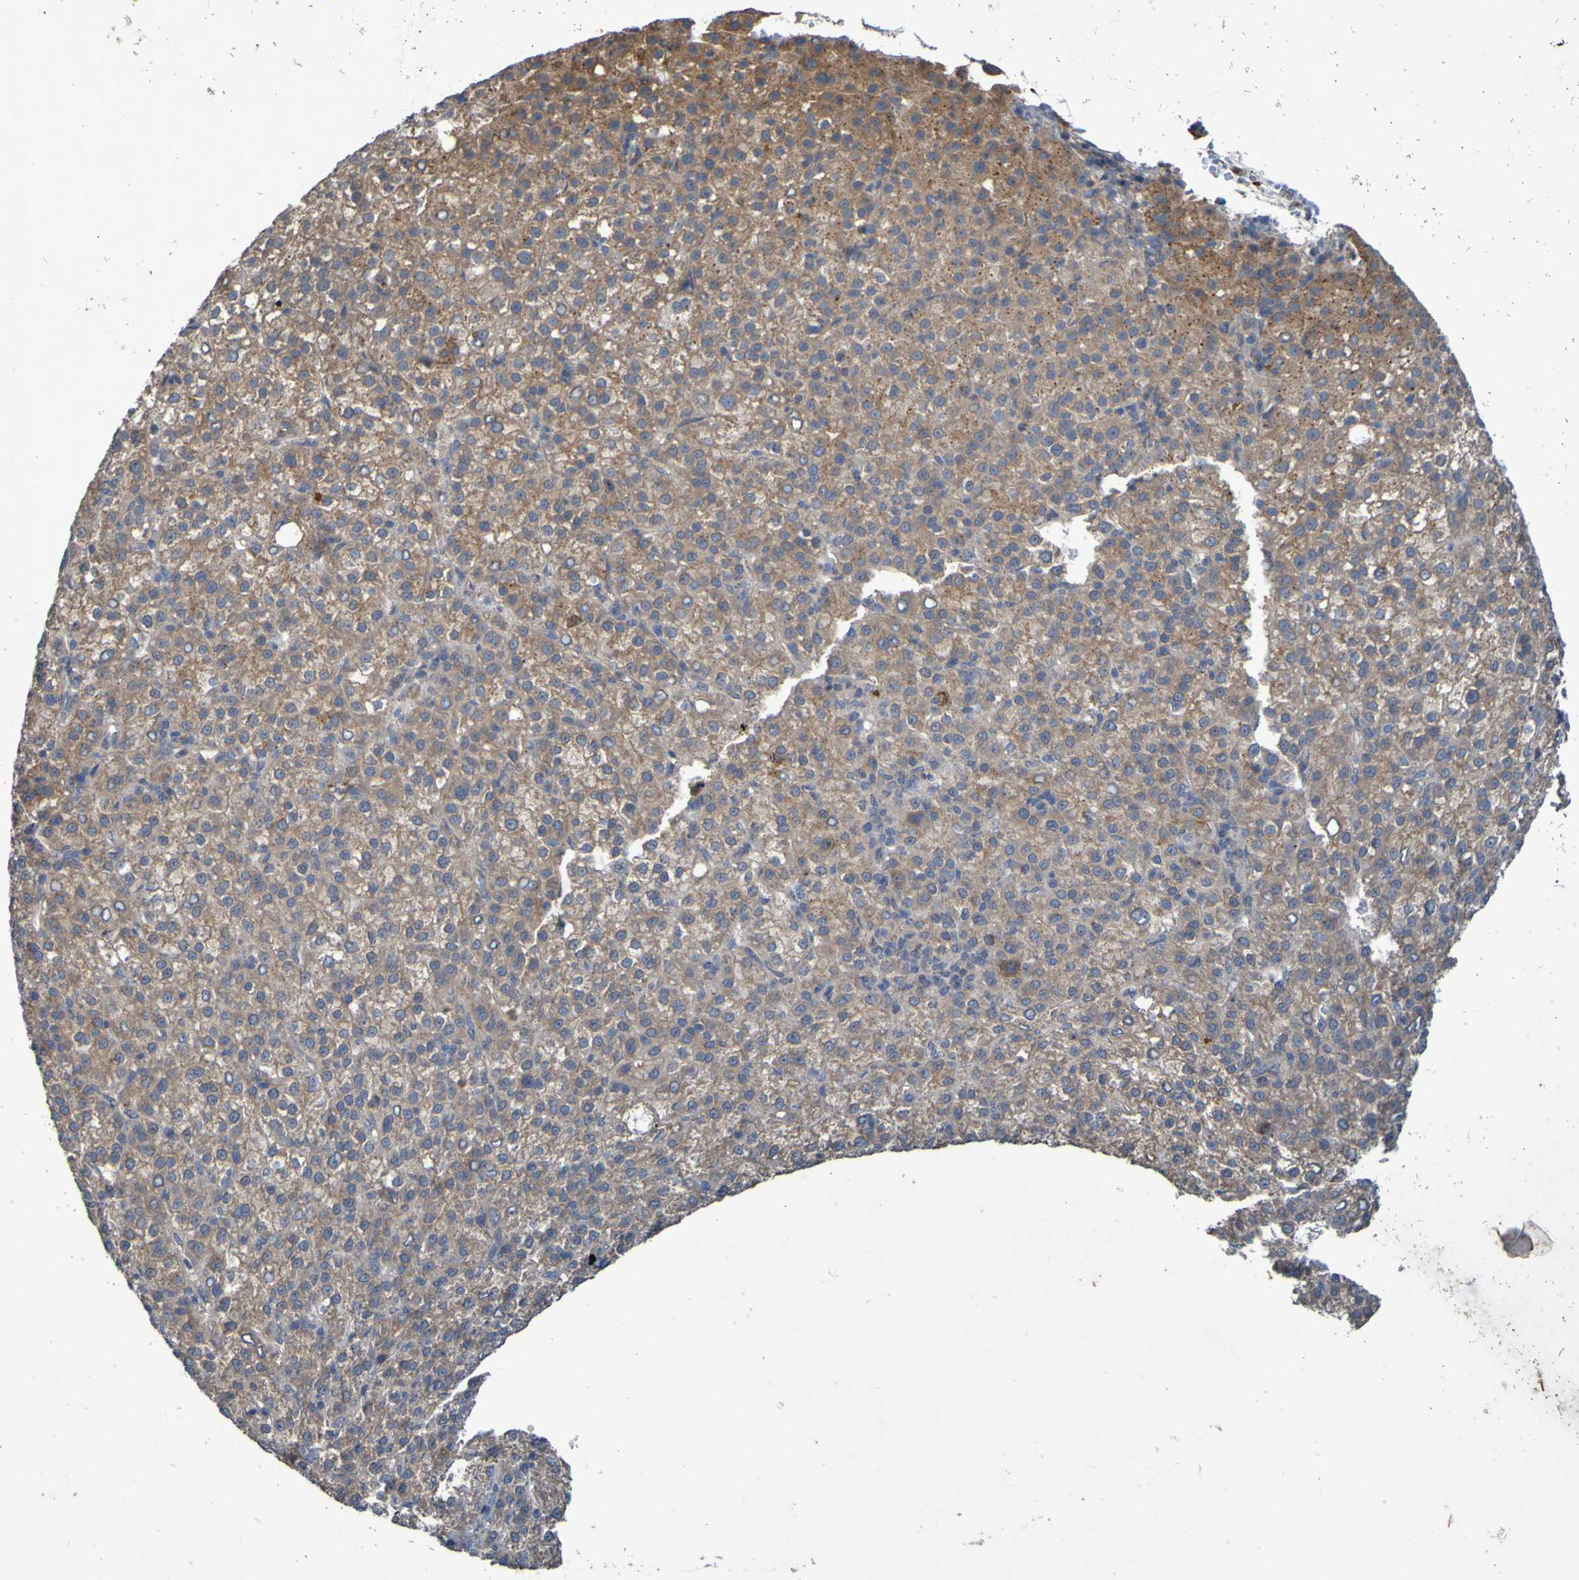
{"staining": {"intensity": "weak", "quantity": ">75%", "location": "cytoplasmic/membranous"}, "tissue": "liver cancer", "cell_type": "Tumor cells", "image_type": "cancer", "snomed": [{"axis": "morphology", "description": "Carcinoma, Hepatocellular, NOS"}, {"axis": "topography", "description": "Liver"}], "caption": "A brown stain highlights weak cytoplasmic/membranous positivity of a protein in liver hepatocellular carcinoma tumor cells. Immunohistochemistry stains the protein of interest in brown and the nuclei are stained blue.", "gene": "ANGPT4", "patient": {"sex": "female", "age": 58}}